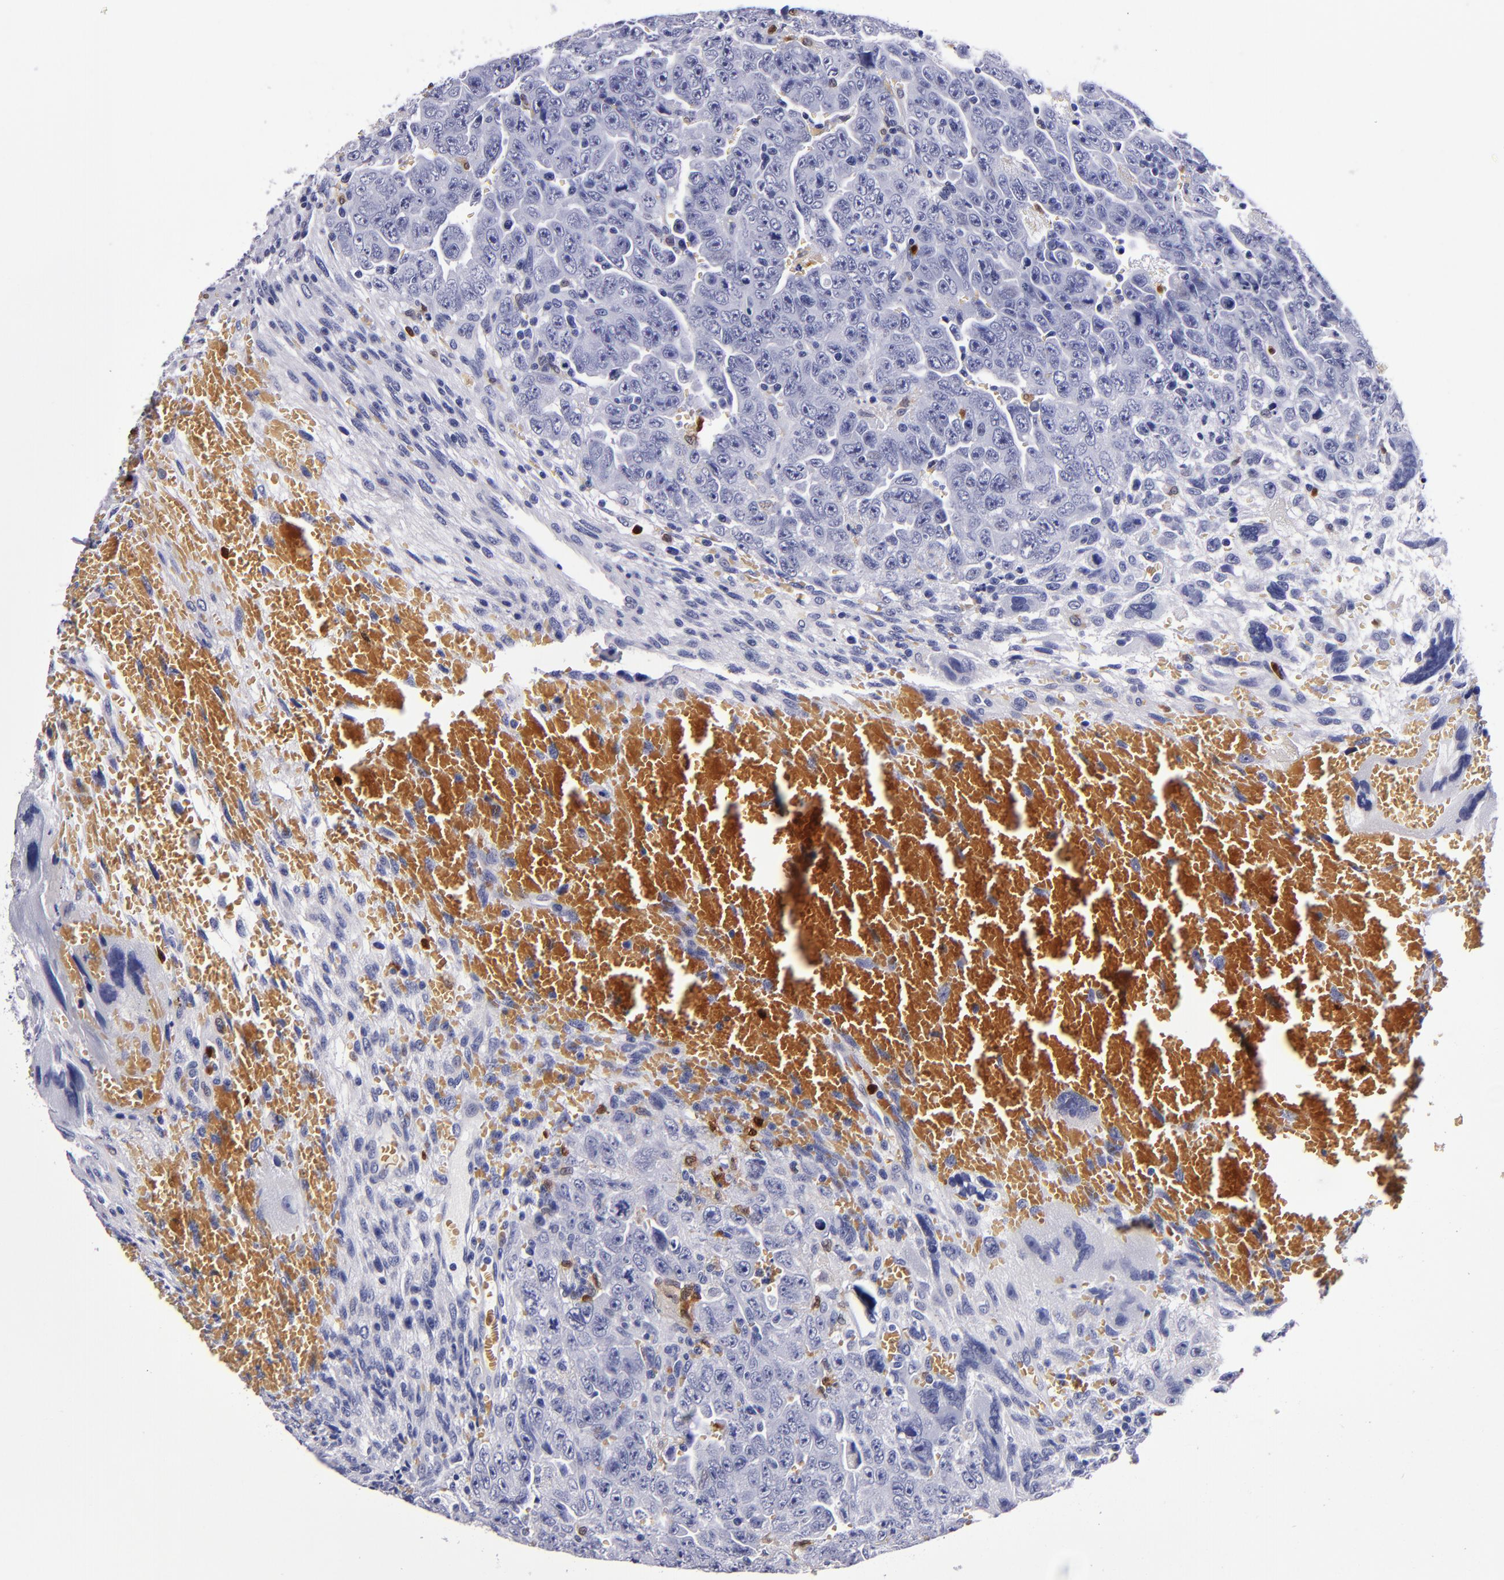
{"staining": {"intensity": "negative", "quantity": "none", "location": "none"}, "tissue": "testis cancer", "cell_type": "Tumor cells", "image_type": "cancer", "snomed": [{"axis": "morphology", "description": "Carcinoma, Embryonal, NOS"}, {"axis": "topography", "description": "Testis"}], "caption": "Immunohistochemical staining of human testis cancer reveals no significant expression in tumor cells.", "gene": "S100A8", "patient": {"sex": "male", "age": 28}}